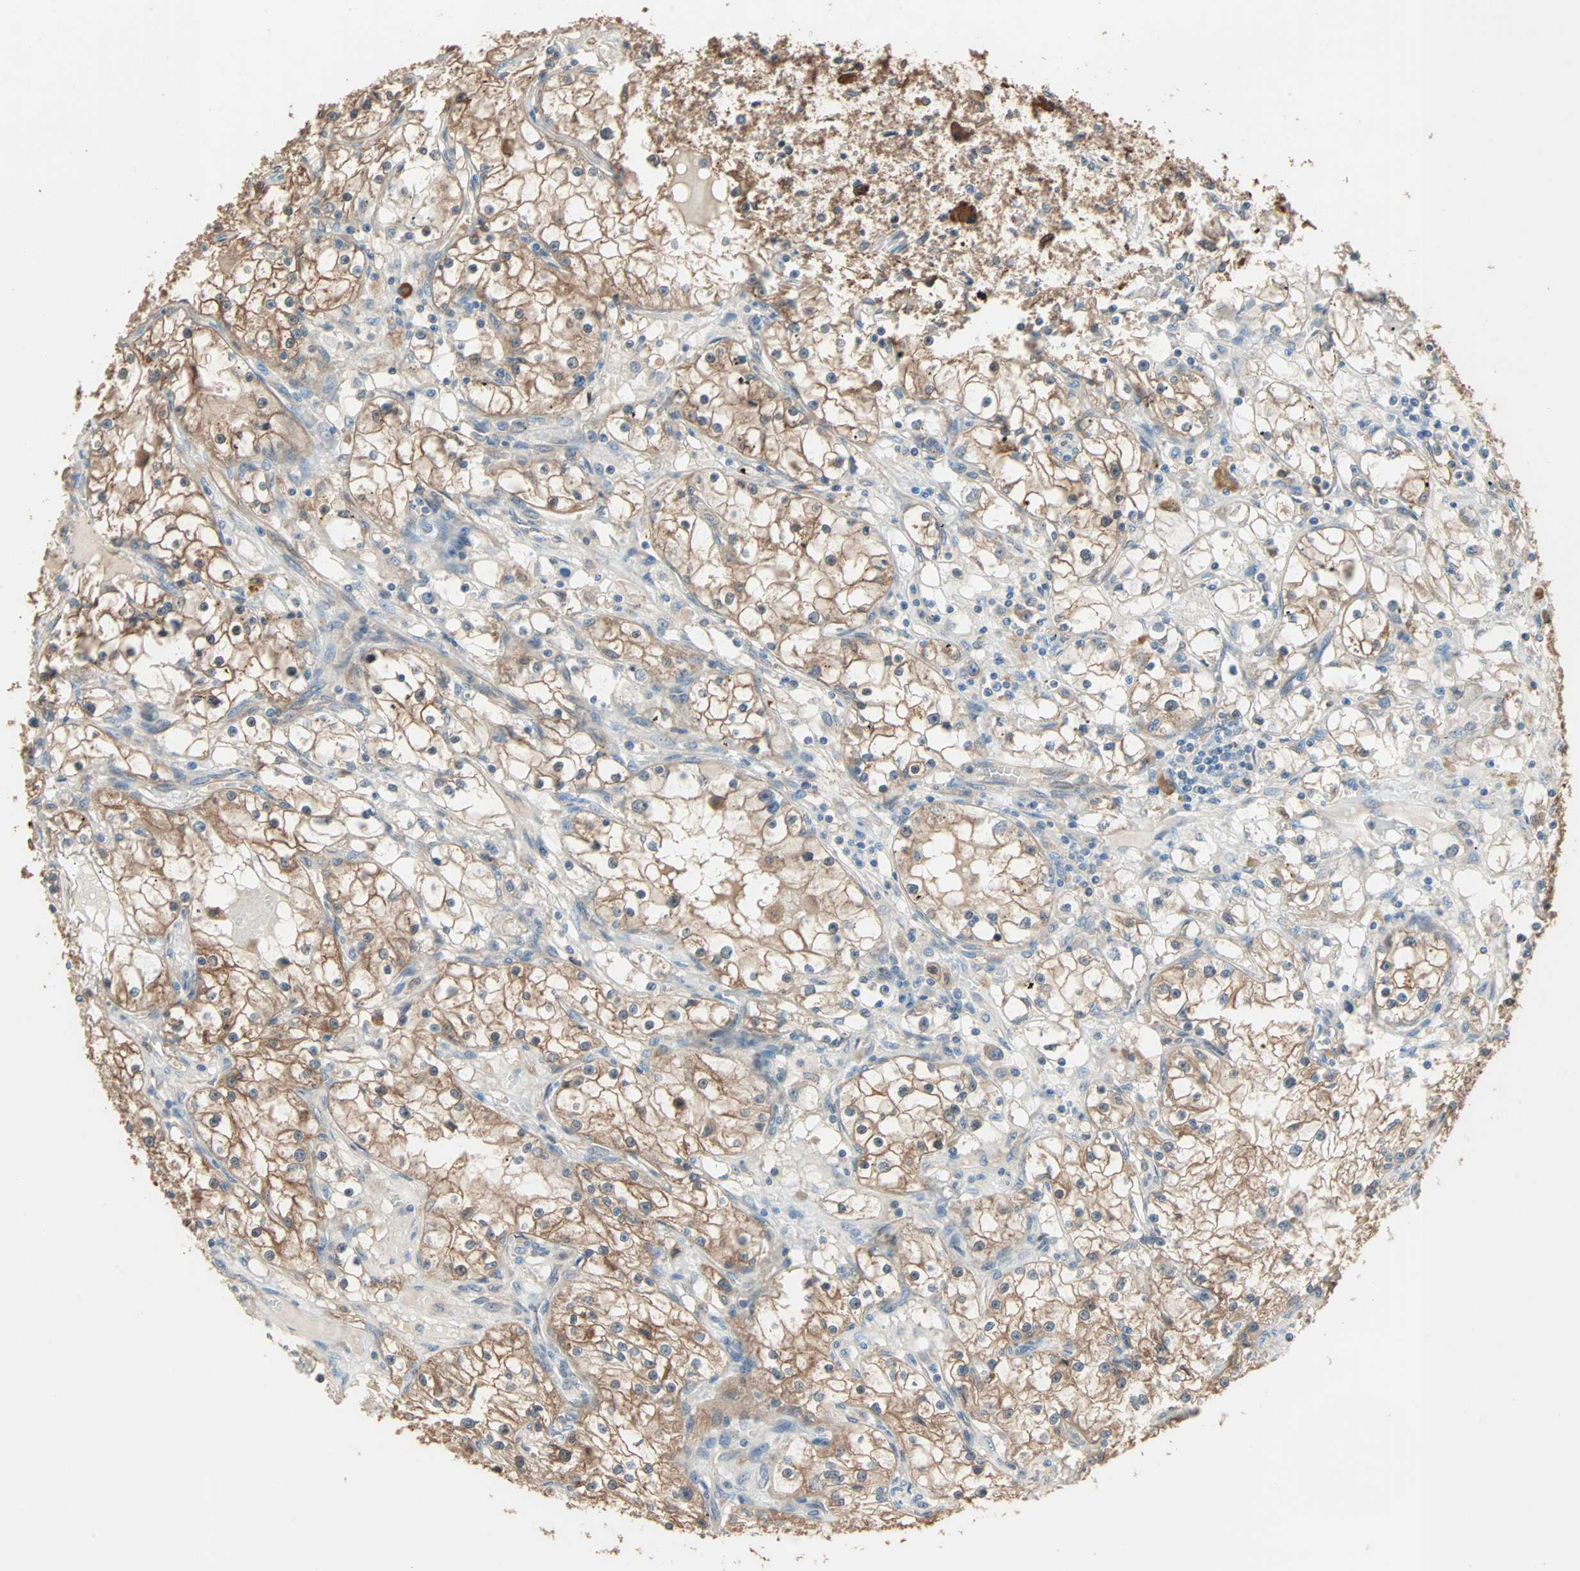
{"staining": {"intensity": "moderate", "quantity": ">75%", "location": "cytoplasmic/membranous"}, "tissue": "renal cancer", "cell_type": "Tumor cells", "image_type": "cancer", "snomed": [{"axis": "morphology", "description": "Adenocarcinoma, NOS"}, {"axis": "topography", "description": "Kidney"}], "caption": "A medium amount of moderate cytoplasmic/membranous staining is present in about >75% of tumor cells in renal cancer (adenocarcinoma) tissue. (DAB (3,3'-diaminobenzidine) IHC with brightfield microscopy, high magnification).", "gene": "PRDX1", "patient": {"sex": "male", "age": 56}}